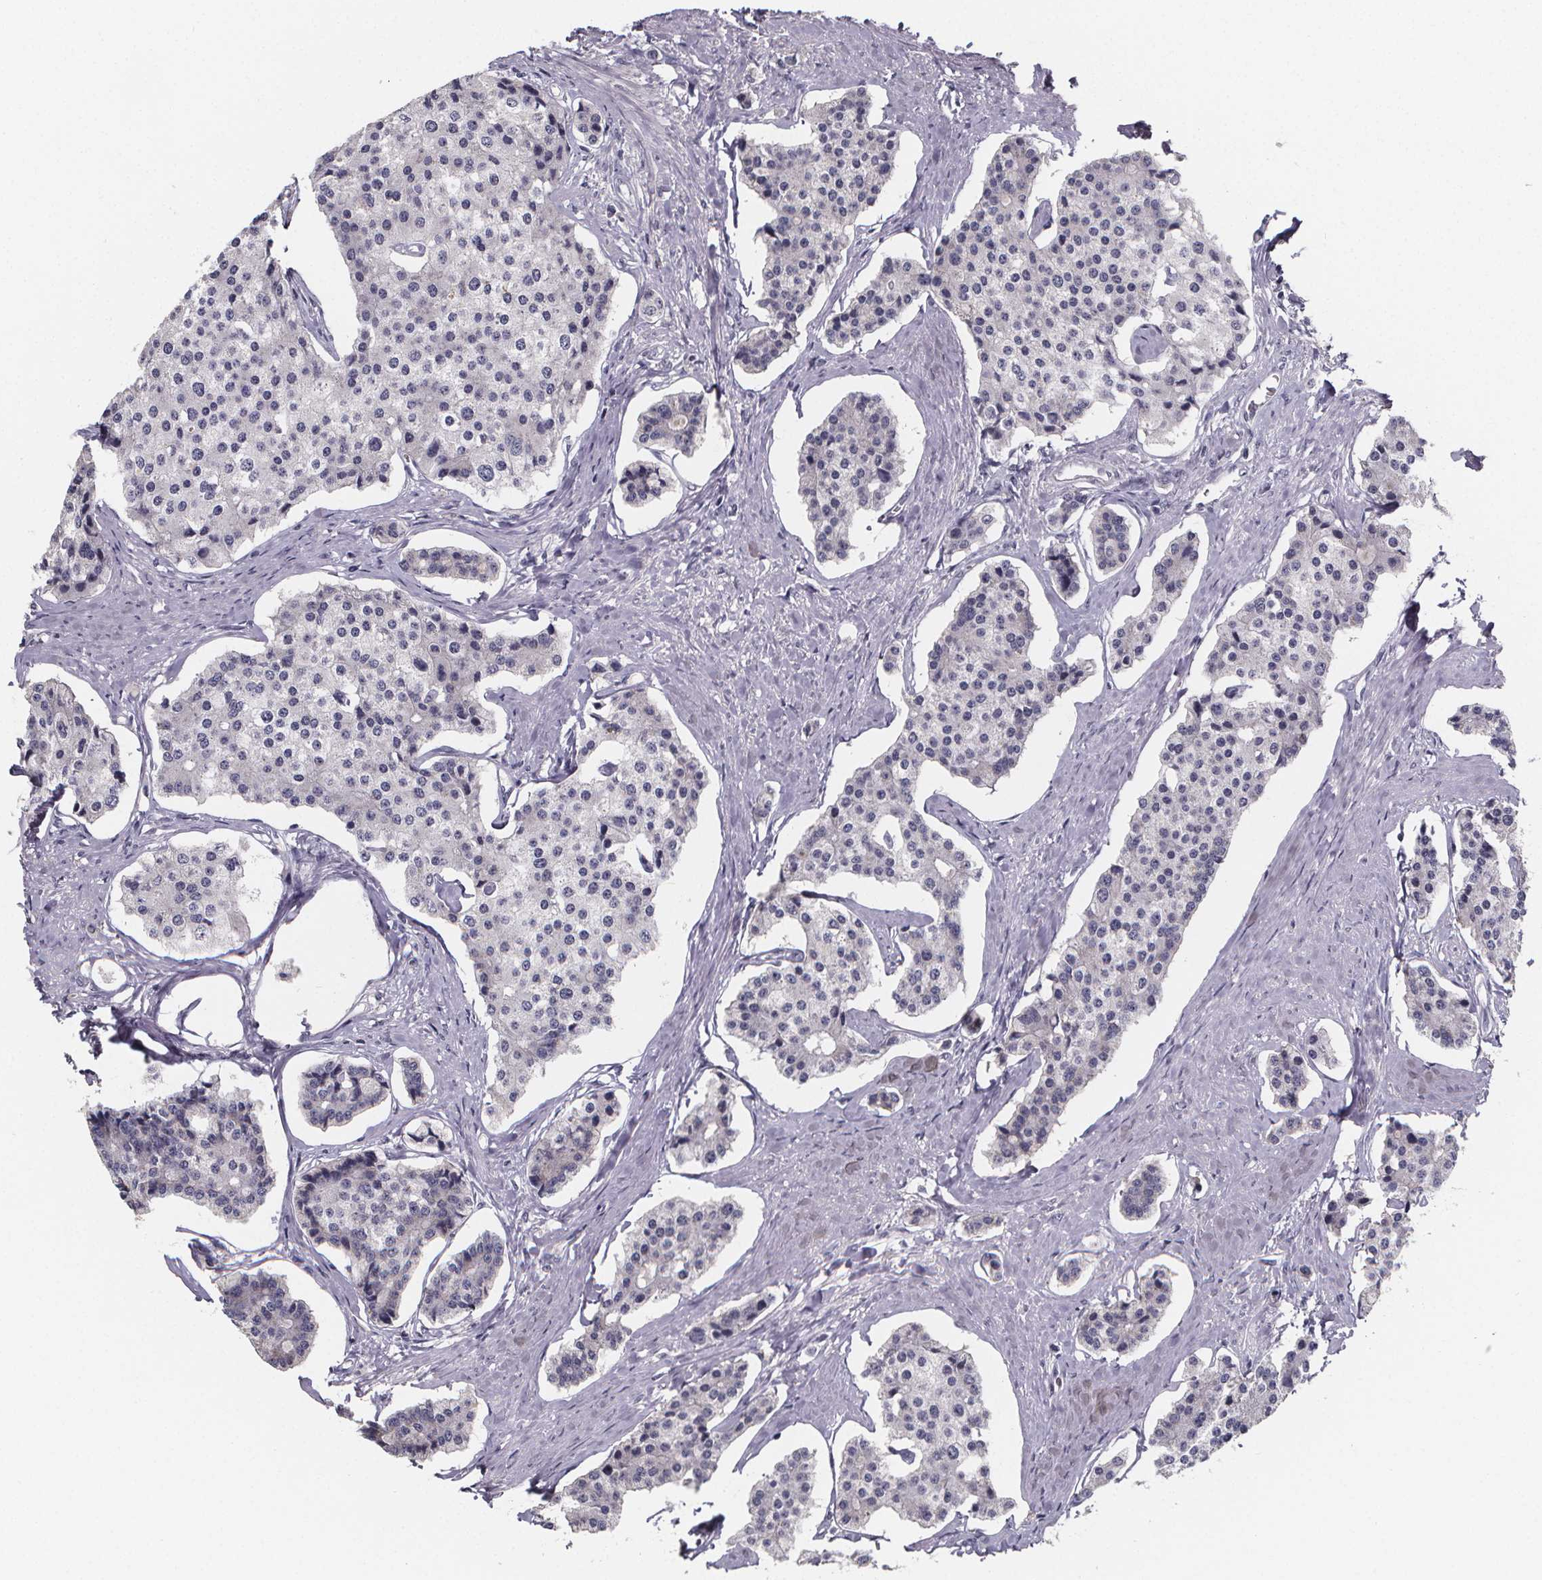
{"staining": {"intensity": "negative", "quantity": "none", "location": "none"}, "tissue": "carcinoid", "cell_type": "Tumor cells", "image_type": "cancer", "snomed": [{"axis": "morphology", "description": "Carcinoid, malignant, NOS"}, {"axis": "topography", "description": "Small intestine"}], "caption": "Immunohistochemical staining of human carcinoid displays no significant staining in tumor cells.", "gene": "AGT", "patient": {"sex": "female", "age": 65}}